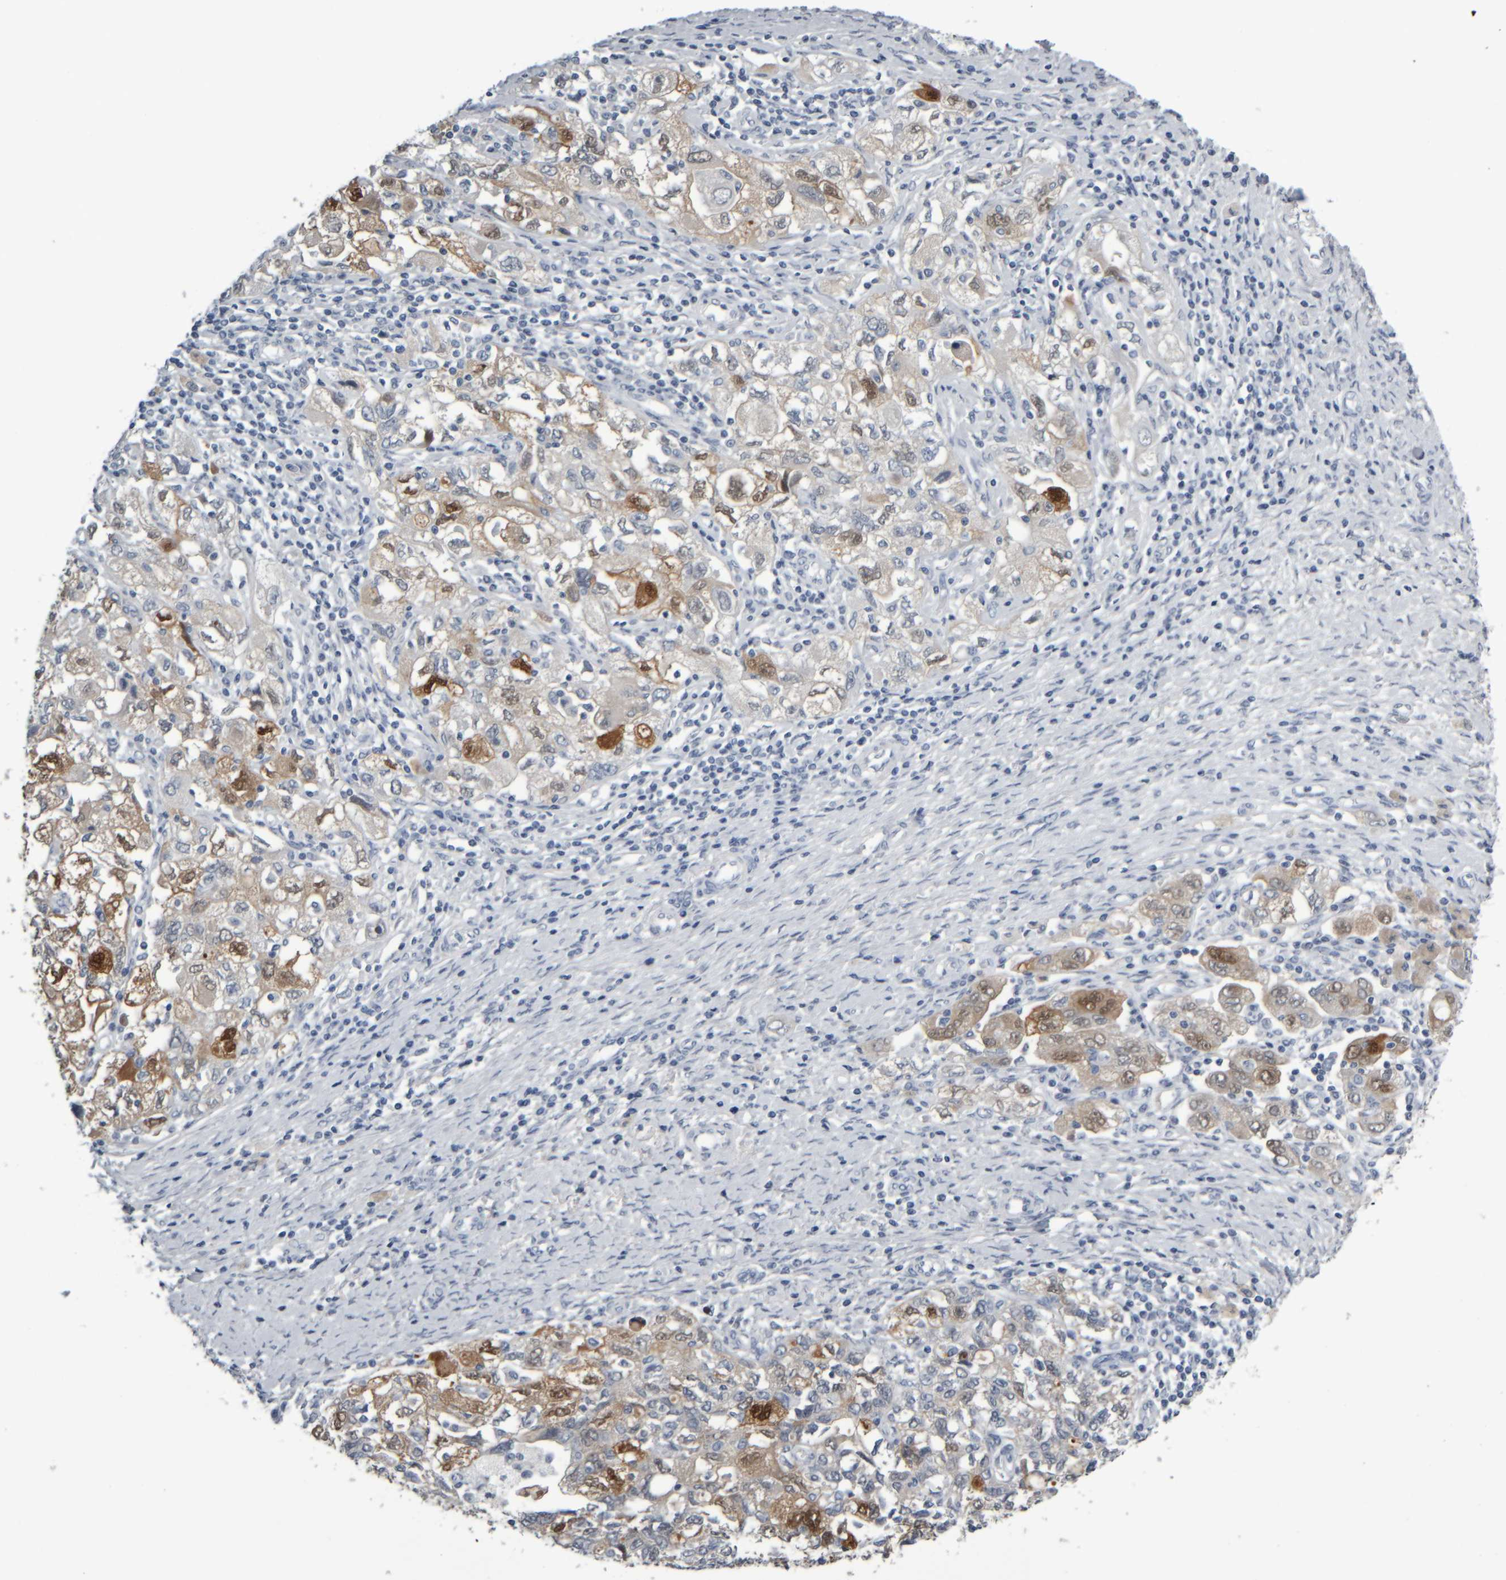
{"staining": {"intensity": "moderate", "quantity": "25%-75%", "location": "cytoplasmic/membranous"}, "tissue": "ovarian cancer", "cell_type": "Tumor cells", "image_type": "cancer", "snomed": [{"axis": "morphology", "description": "Carcinoma, NOS"}, {"axis": "morphology", "description": "Cystadenocarcinoma, serous, NOS"}, {"axis": "topography", "description": "Ovary"}], "caption": "A brown stain labels moderate cytoplasmic/membranous staining of a protein in ovarian cancer tumor cells. (DAB (3,3'-diaminobenzidine) IHC, brown staining for protein, blue staining for nuclei).", "gene": "COL14A1", "patient": {"sex": "female", "age": 69}}